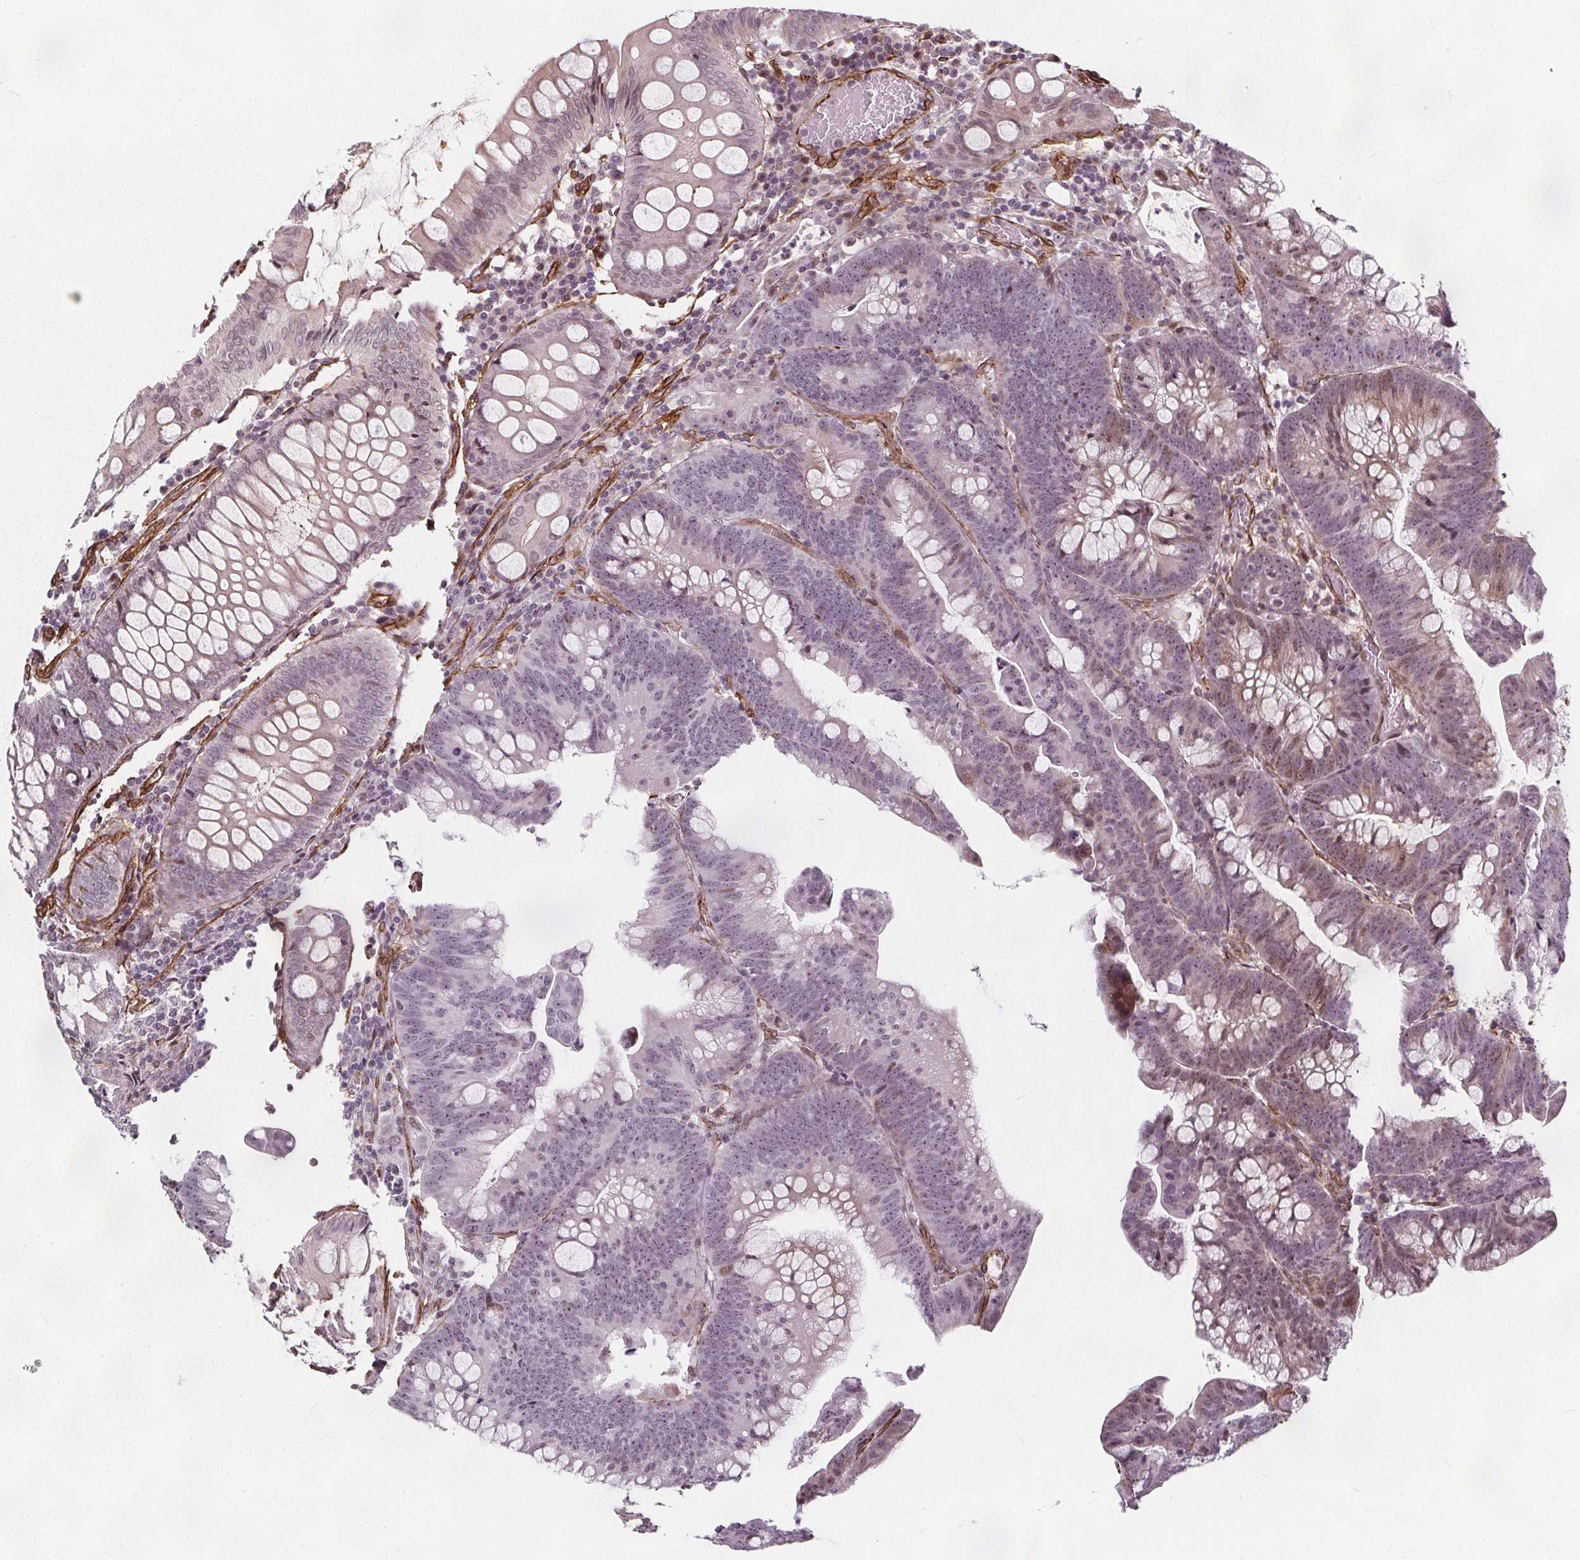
{"staining": {"intensity": "weak", "quantity": "<25%", "location": "nuclear"}, "tissue": "colorectal cancer", "cell_type": "Tumor cells", "image_type": "cancer", "snomed": [{"axis": "morphology", "description": "Adenocarcinoma, NOS"}, {"axis": "topography", "description": "Colon"}], "caption": "Immunohistochemical staining of colorectal cancer (adenocarcinoma) shows no significant staining in tumor cells.", "gene": "HAS1", "patient": {"sex": "male", "age": 62}}